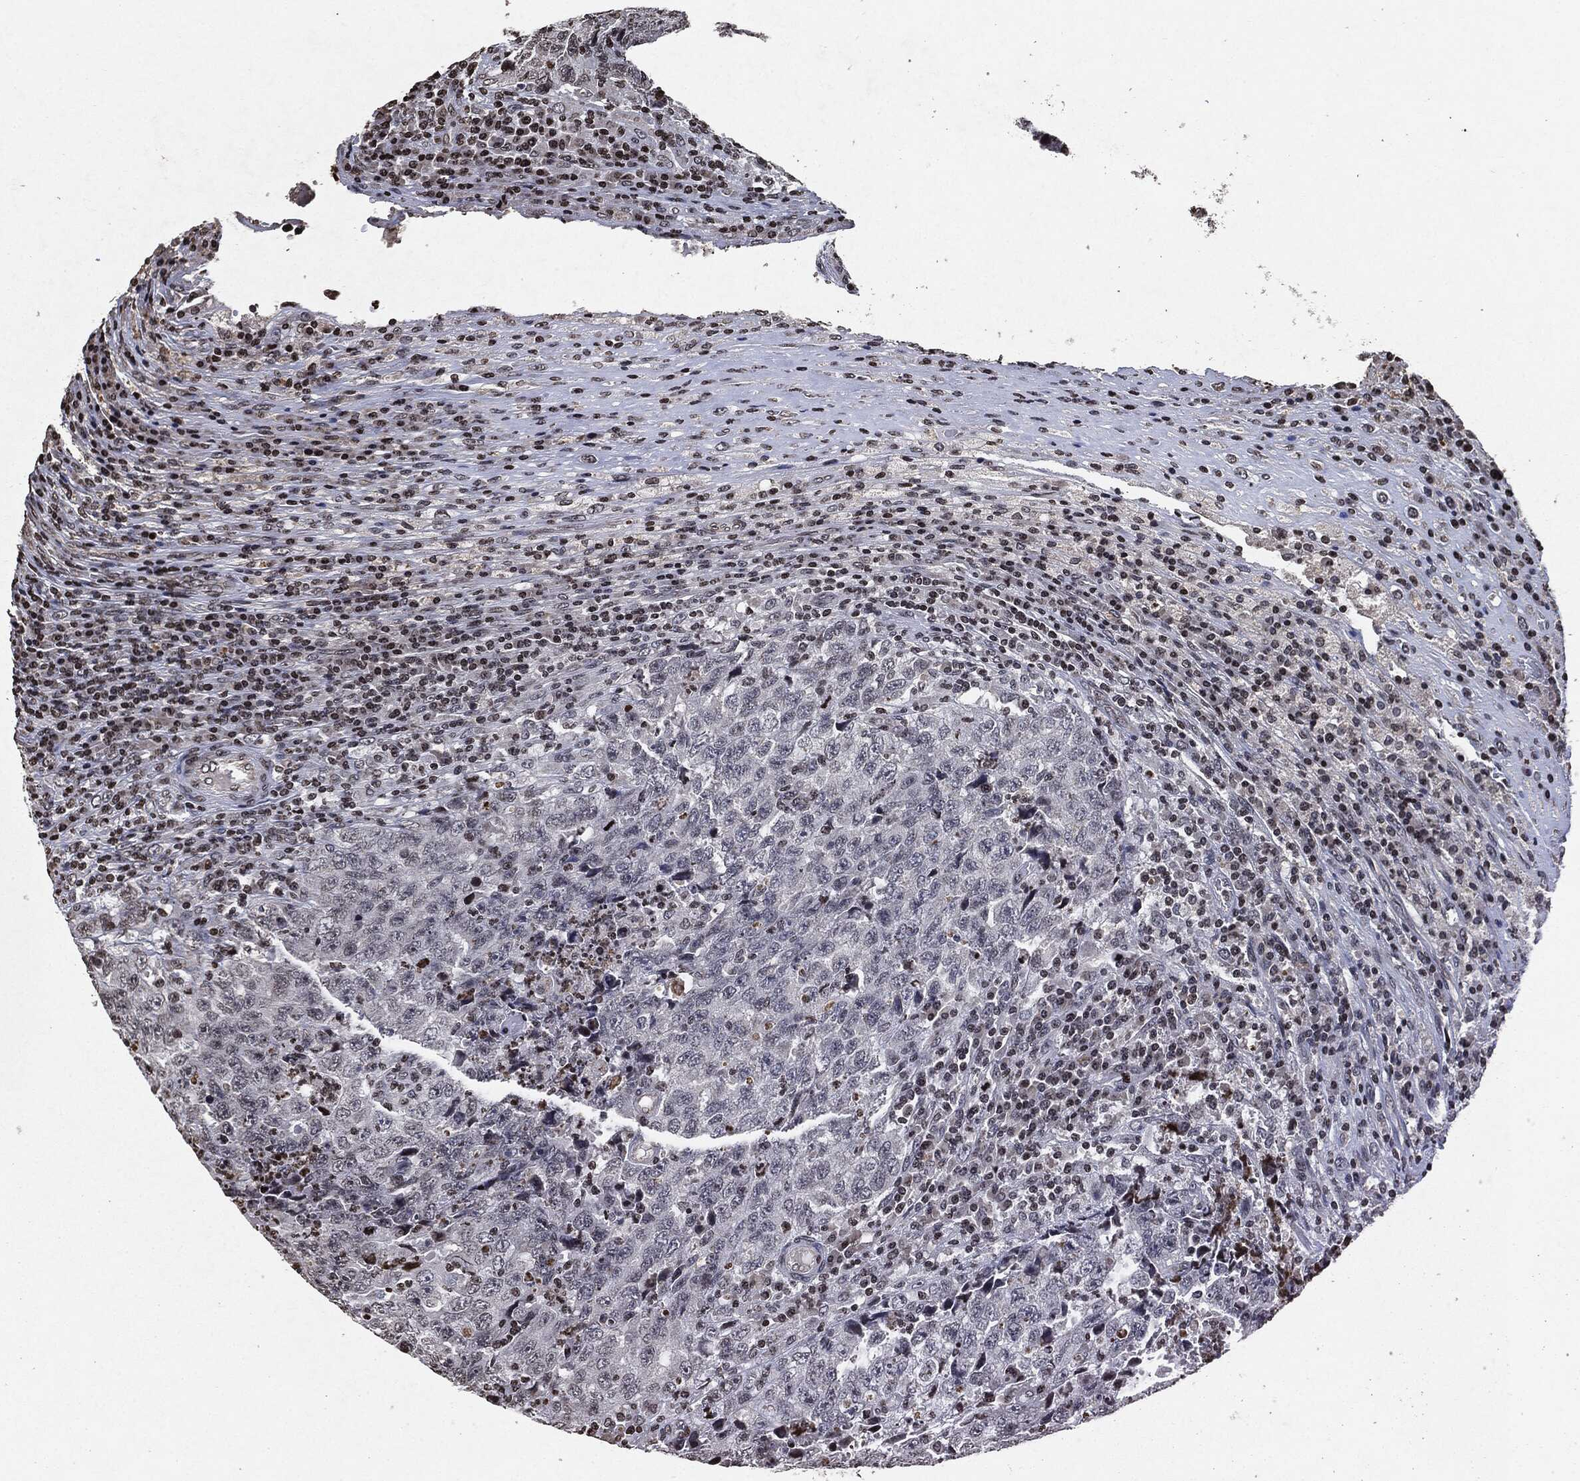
{"staining": {"intensity": "negative", "quantity": "none", "location": "none"}, "tissue": "testis cancer", "cell_type": "Tumor cells", "image_type": "cancer", "snomed": [{"axis": "morphology", "description": "Necrosis, NOS"}, {"axis": "morphology", "description": "Carcinoma, Embryonal, NOS"}, {"axis": "topography", "description": "Testis"}], "caption": "IHC image of neoplastic tissue: human testis cancer stained with DAB (3,3'-diaminobenzidine) demonstrates no significant protein staining in tumor cells. (Stains: DAB (3,3'-diaminobenzidine) immunohistochemistry with hematoxylin counter stain, Microscopy: brightfield microscopy at high magnification).", "gene": "JUN", "patient": {"sex": "male", "age": 19}}